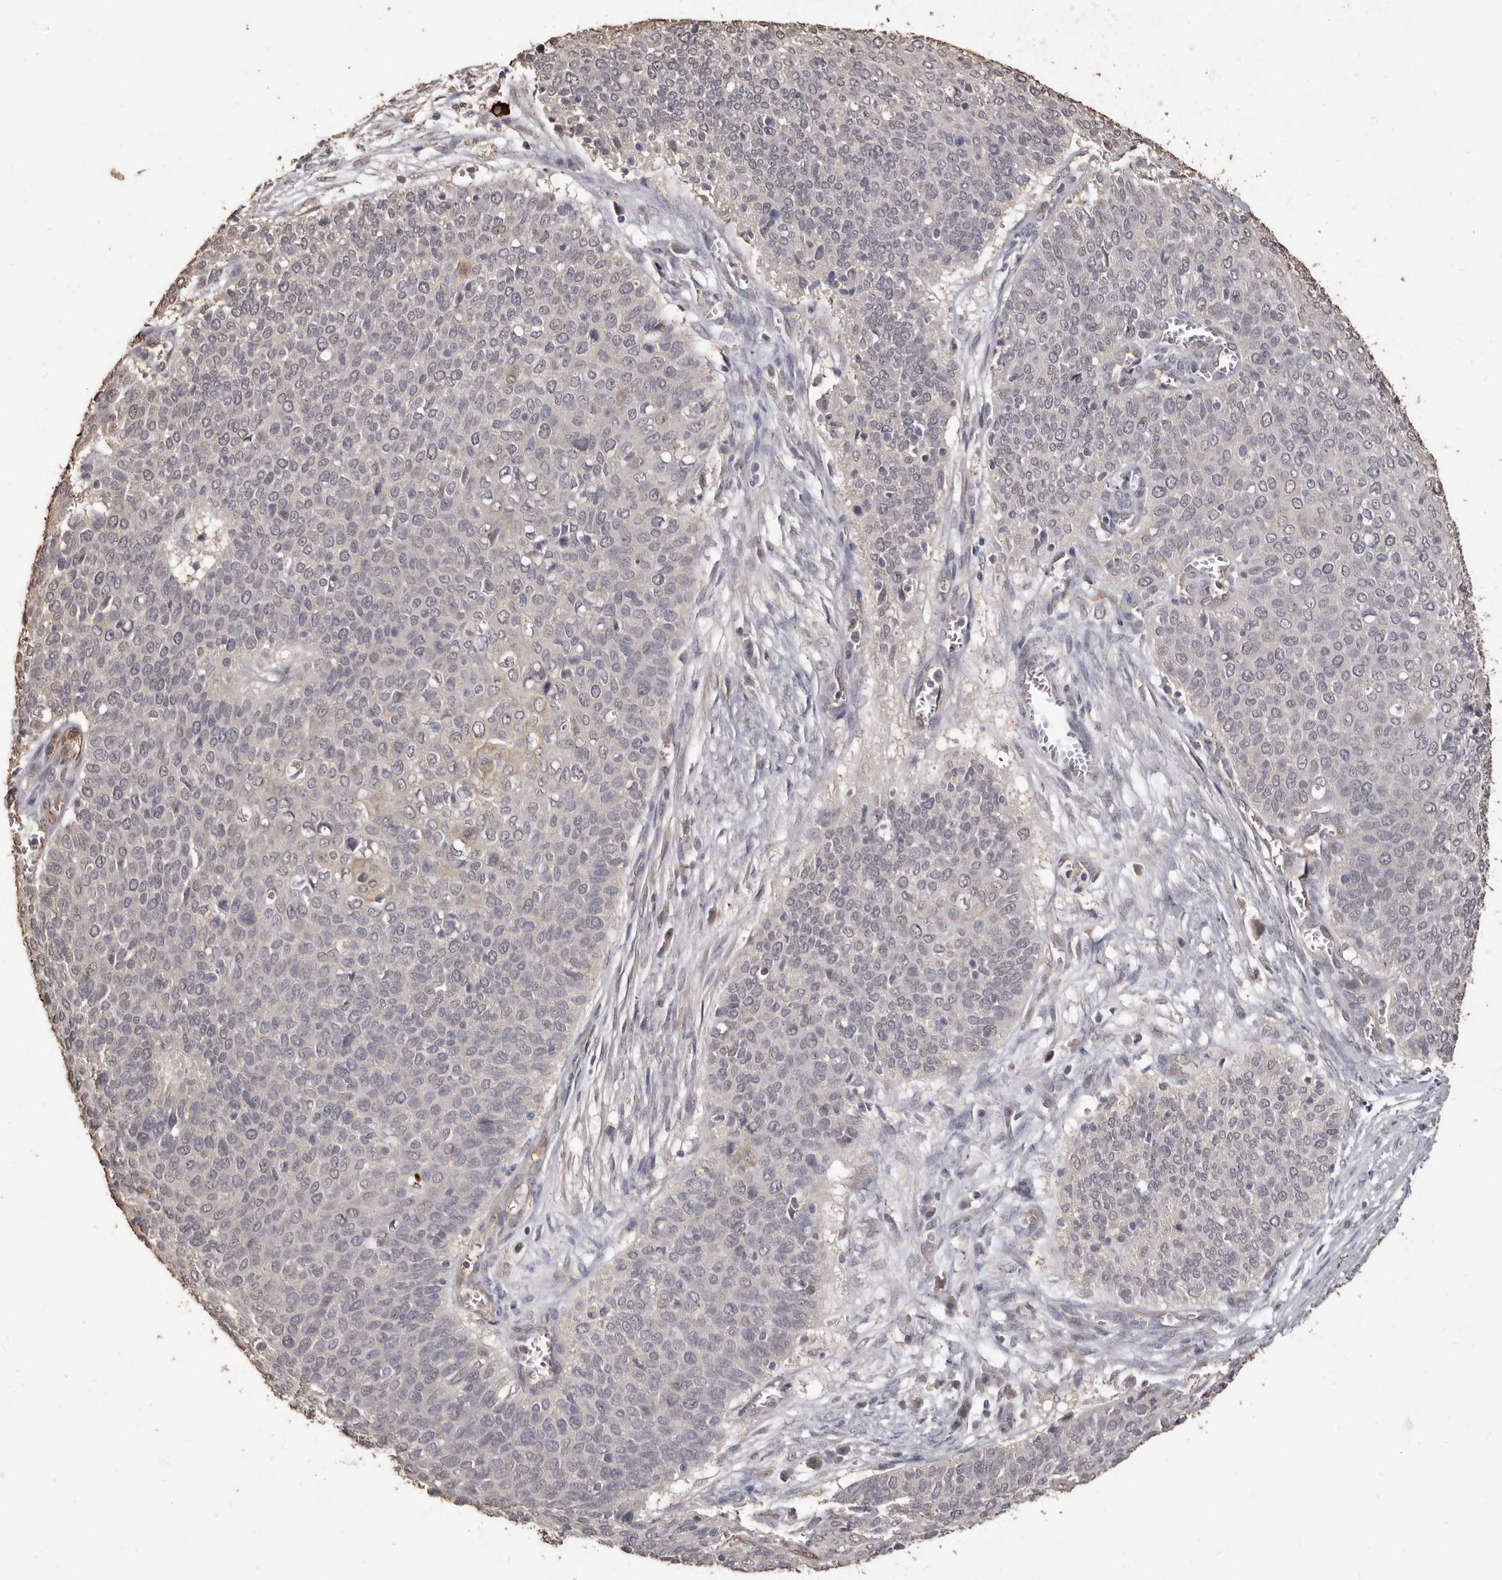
{"staining": {"intensity": "weak", "quantity": "<25%", "location": "cytoplasmic/membranous"}, "tissue": "cervical cancer", "cell_type": "Tumor cells", "image_type": "cancer", "snomed": [{"axis": "morphology", "description": "Squamous cell carcinoma, NOS"}, {"axis": "topography", "description": "Cervix"}], "caption": "Immunohistochemical staining of cervical cancer displays no significant expression in tumor cells. Brightfield microscopy of IHC stained with DAB (brown) and hematoxylin (blue), captured at high magnification.", "gene": "INAVA", "patient": {"sex": "female", "age": 39}}